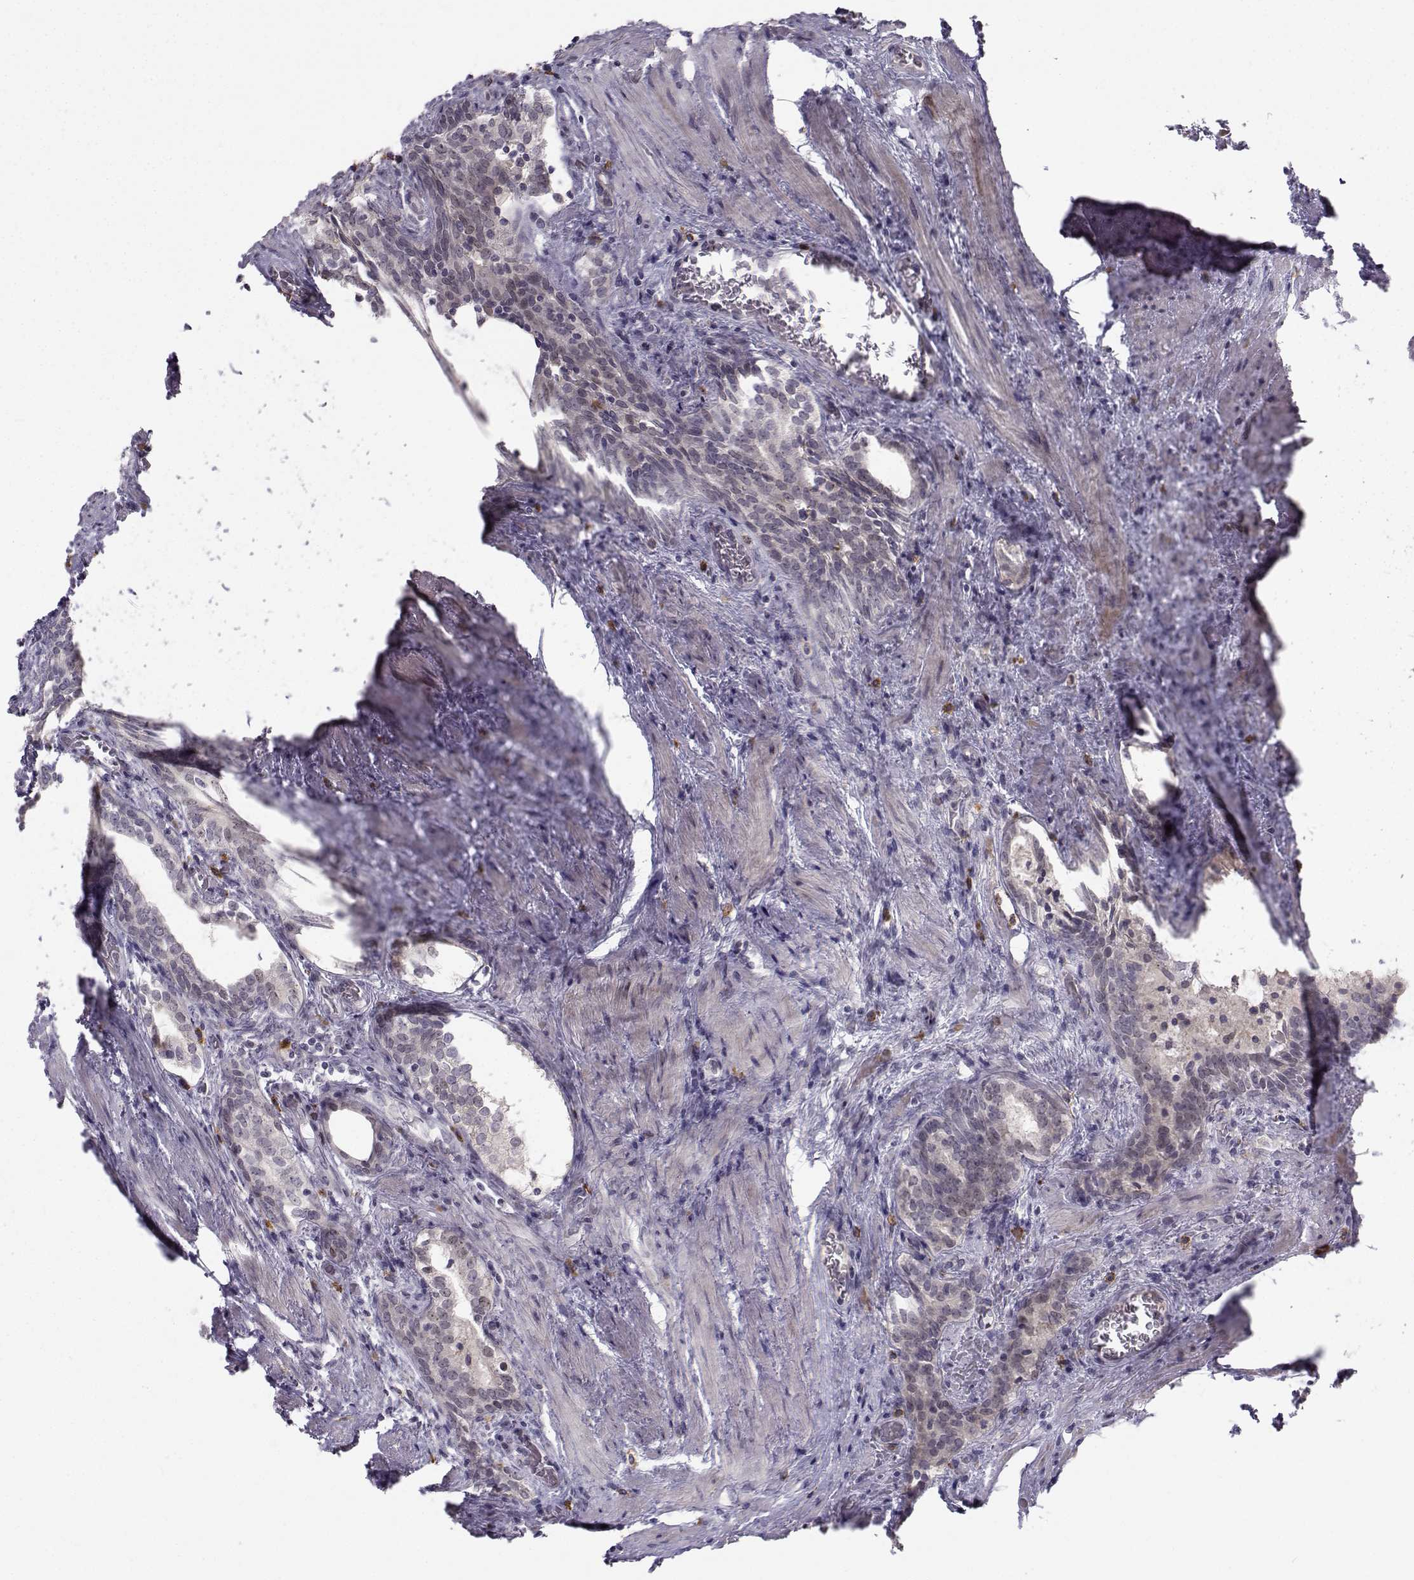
{"staining": {"intensity": "weak", "quantity": "<25%", "location": "cytoplasmic/membranous"}, "tissue": "prostate cancer", "cell_type": "Tumor cells", "image_type": "cancer", "snomed": [{"axis": "morphology", "description": "Adenocarcinoma, NOS"}, {"axis": "morphology", "description": "Adenocarcinoma, High grade"}, {"axis": "topography", "description": "Prostate"}], "caption": "The photomicrograph exhibits no staining of tumor cells in adenocarcinoma (prostate). (DAB immunohistochemistry (IHC), high magnification).", "gene": "LRP8", "patient": {"sex": "male", "age": 61}}